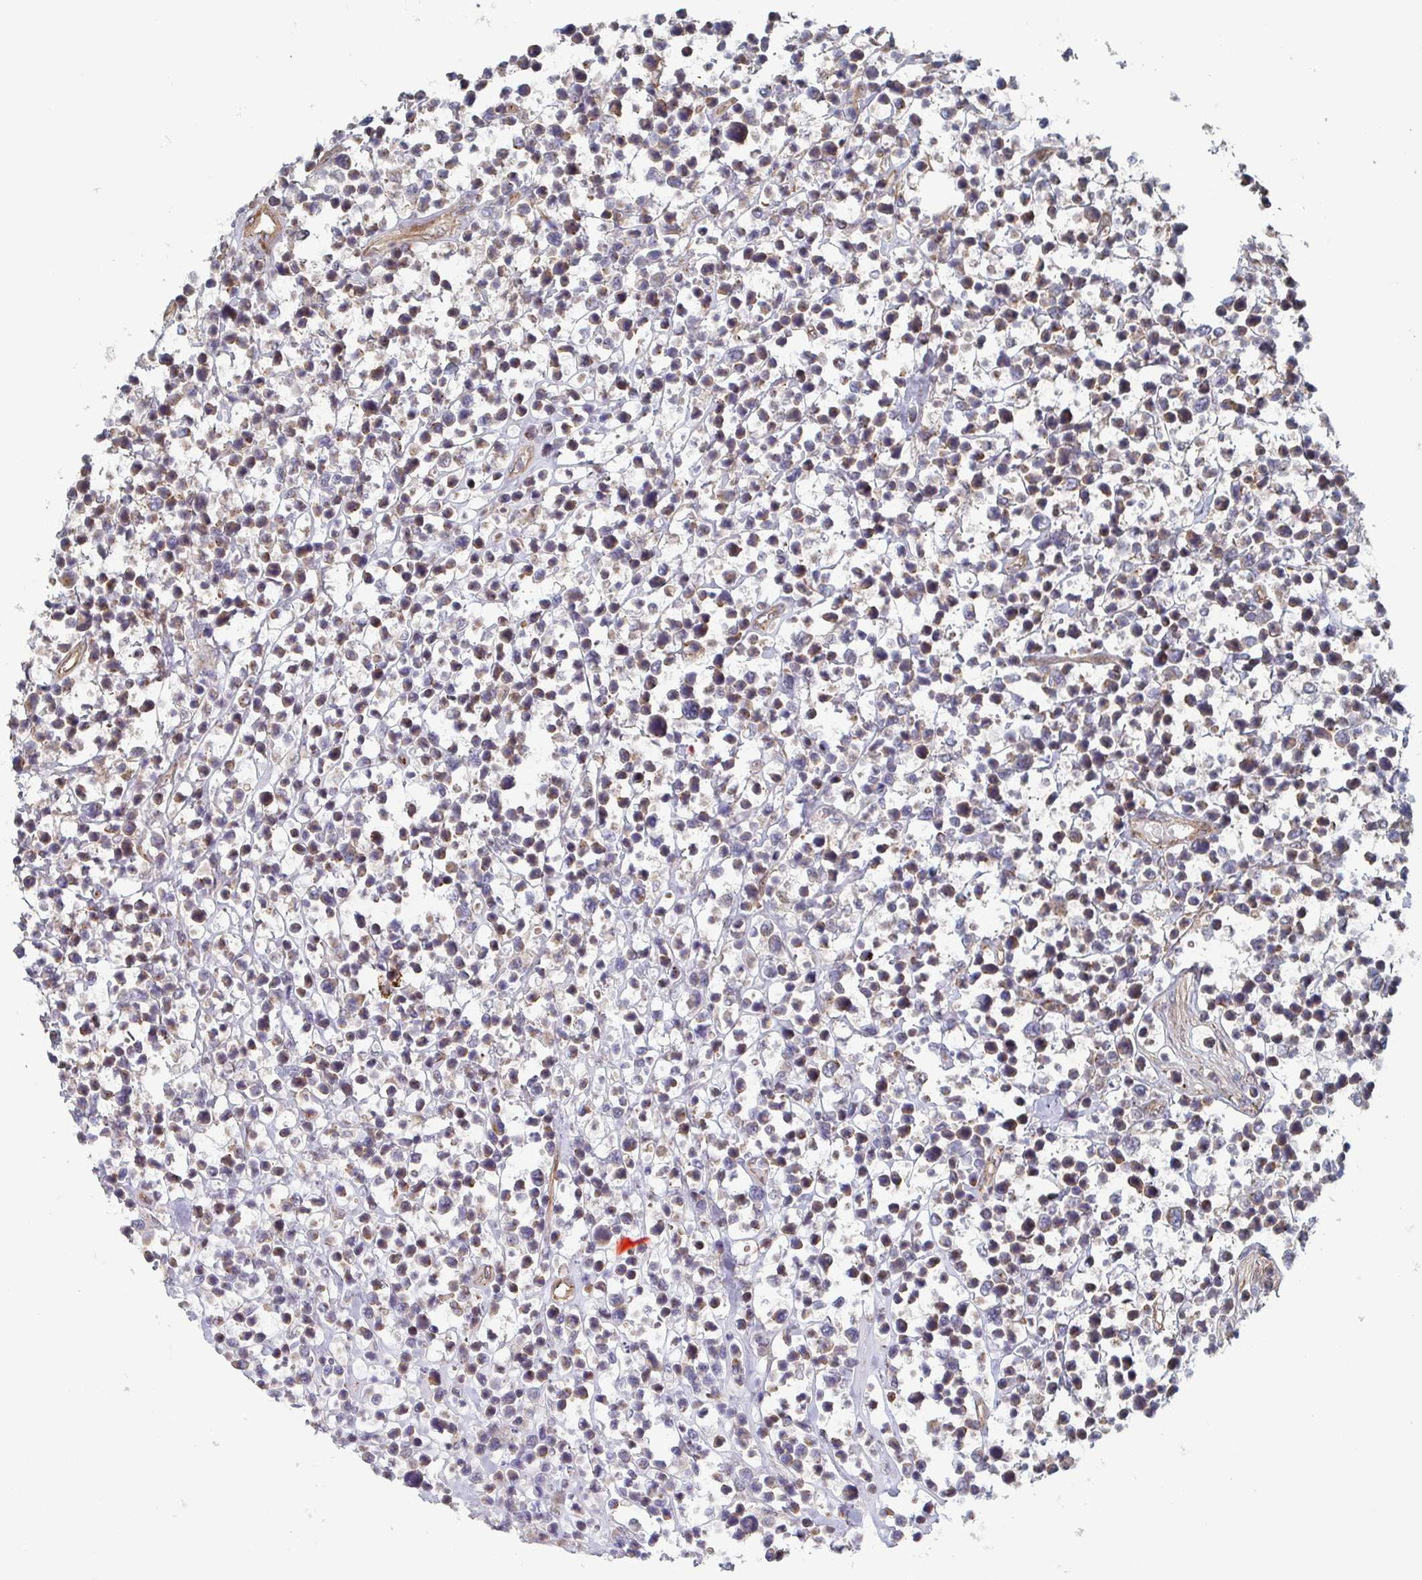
{"staining": {"intensity": "negative", "quantity": "none", "location": "none"}, "tissue": "lymphoma", "cell_type": "Tumor cells", "image_type": "cancer", "snomed": [{"axis": "morphology", "description": "Malignant lymphoma, non-Hodgkin's type, Low grade"}, {"axis": "topography", "description": "Lymph node"}], "caption": "This is an IHC photomicrograph of human low-grade malignant lymphoma, non-Hodgkin's type. There is no staining in tumor cells.", "gene": "DVL3", "patient": {"sex": "male", "age": 60}}